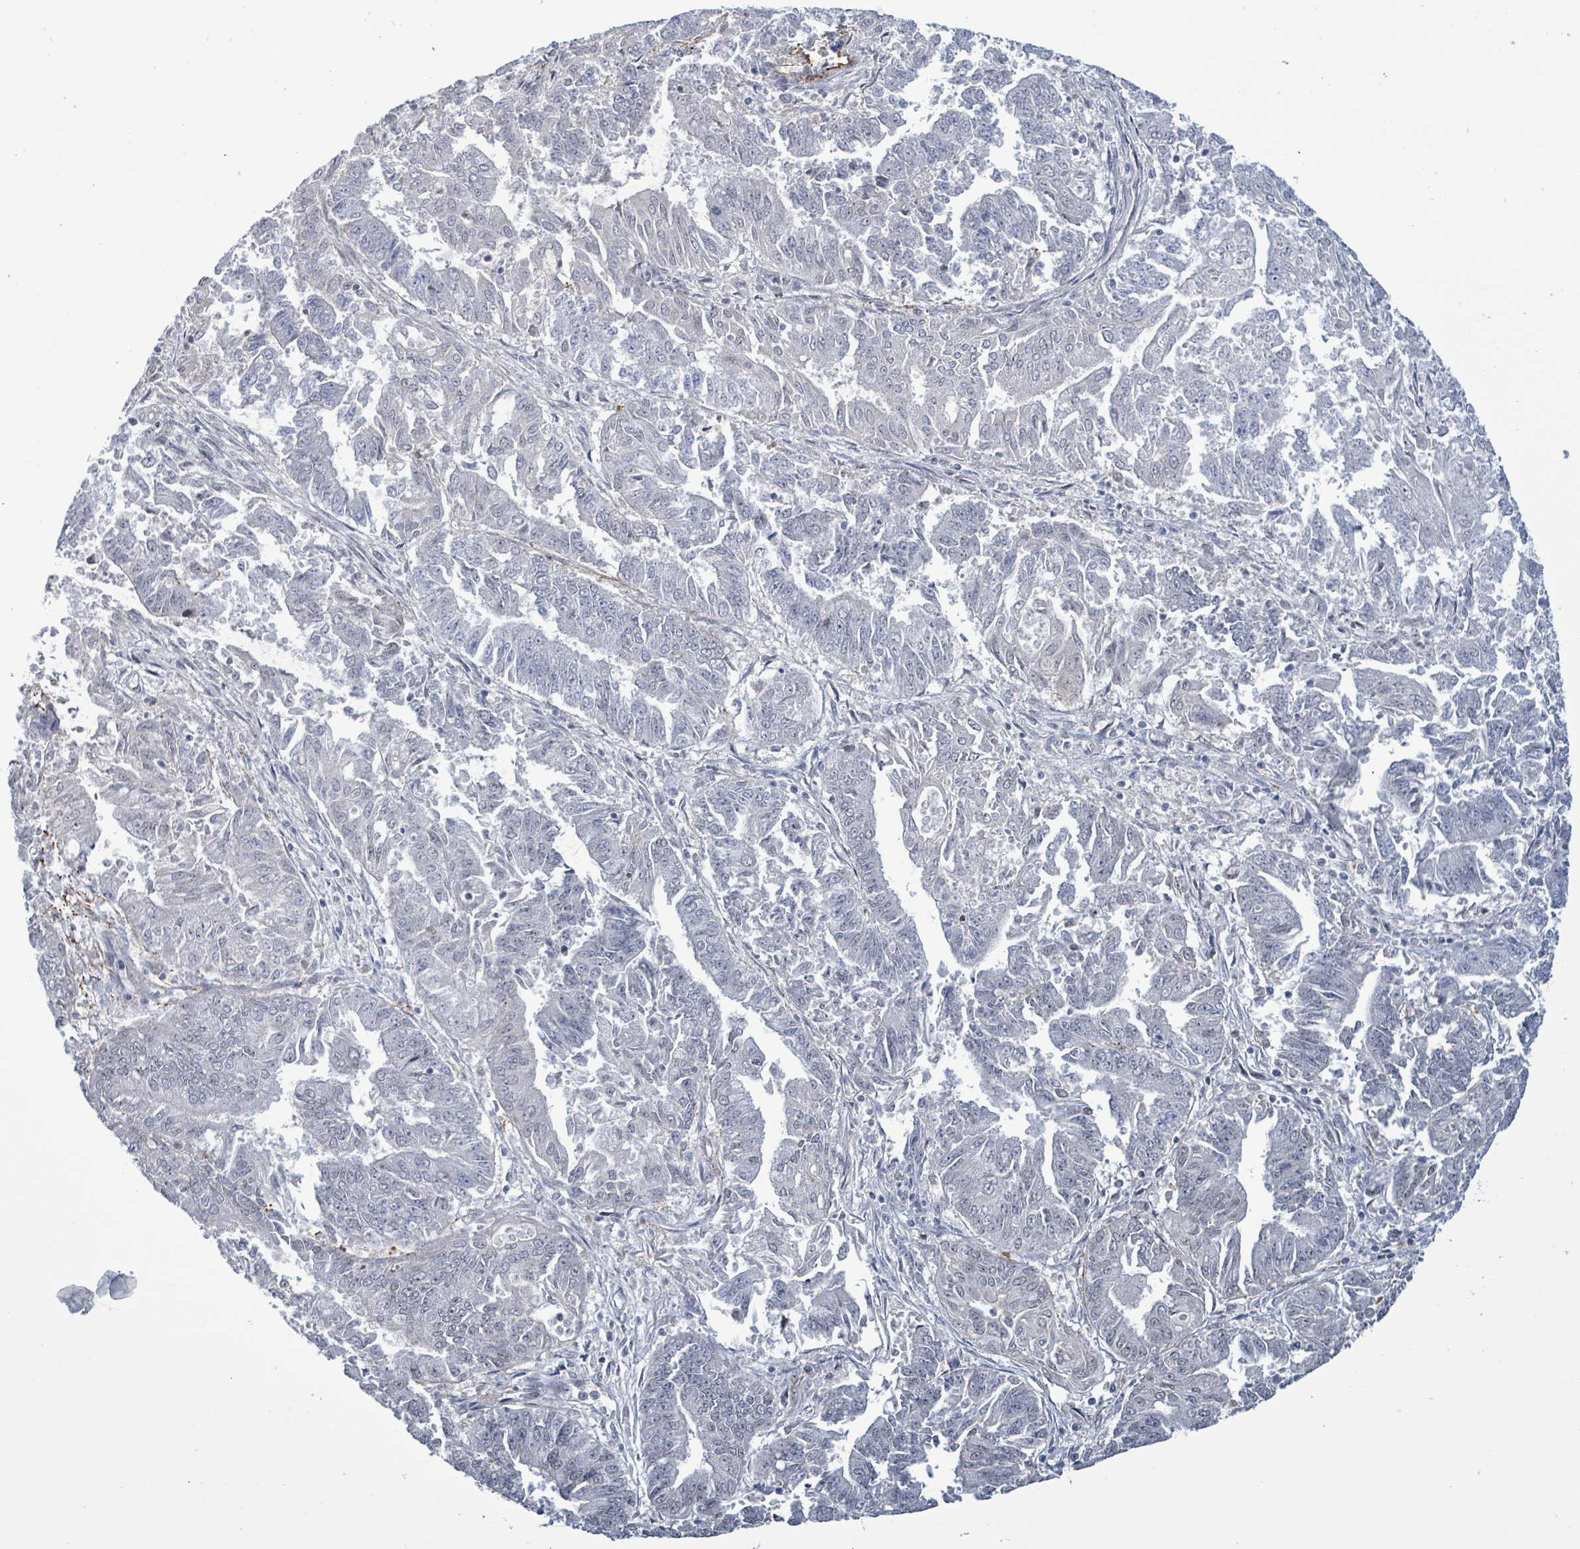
{"staining": {"intensity": "negative", "quantity": "none", "location": "none"}, "tissue": "endometrial cancer", "cell_type": "Tumor cells", "image_type": "cancer", "snomed": [{"axis": "morphology", "description": "Adenocarcinoma, NOS"}, {"axis": "topography", "description": "Endometrium"}], "caption": "Immunohistochemistry of human endometrial adenocarcinoma exhibits no staining in tumor cells.", "gene": "RRN3", "patient": {"sex": "female", "age": 73}}